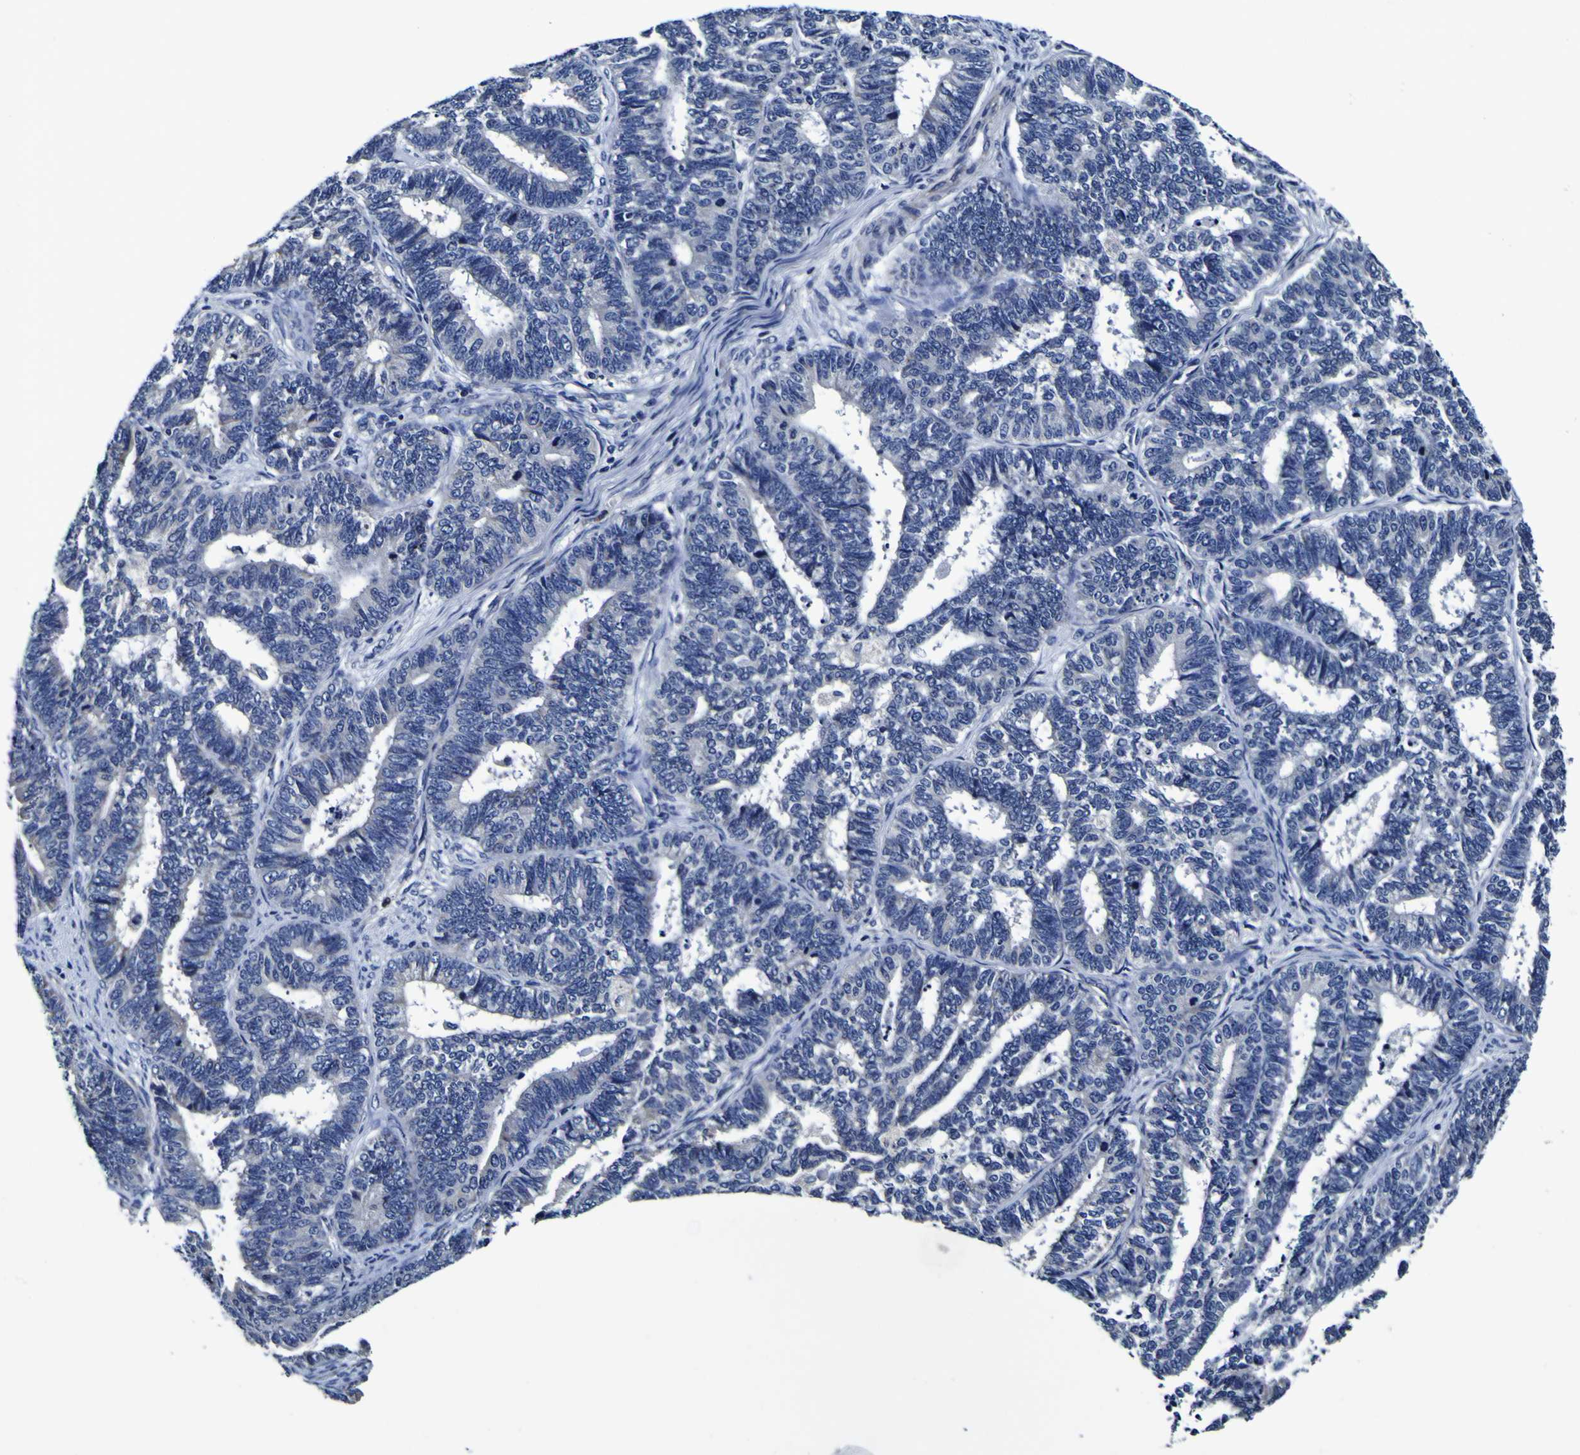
{"staining": {"intensity": "negative", "quantity": "none", "location": "none"}, "tissue": "endometrial cancer", "cell_type": "Tumor cells", "image_type": "cancer", "snomed": [{"axis": "morphology", "description": "Adenocarcinoma, NOS"}, {"axis": "topography", "description": "Endometrium"}], "caption": "The IHC photomicrograph has no significant expression in tumor cells of endometrial adenocarcinoma tissue.", "gene": "PANK4", "patient": {"sex": "female", "age": 70}}